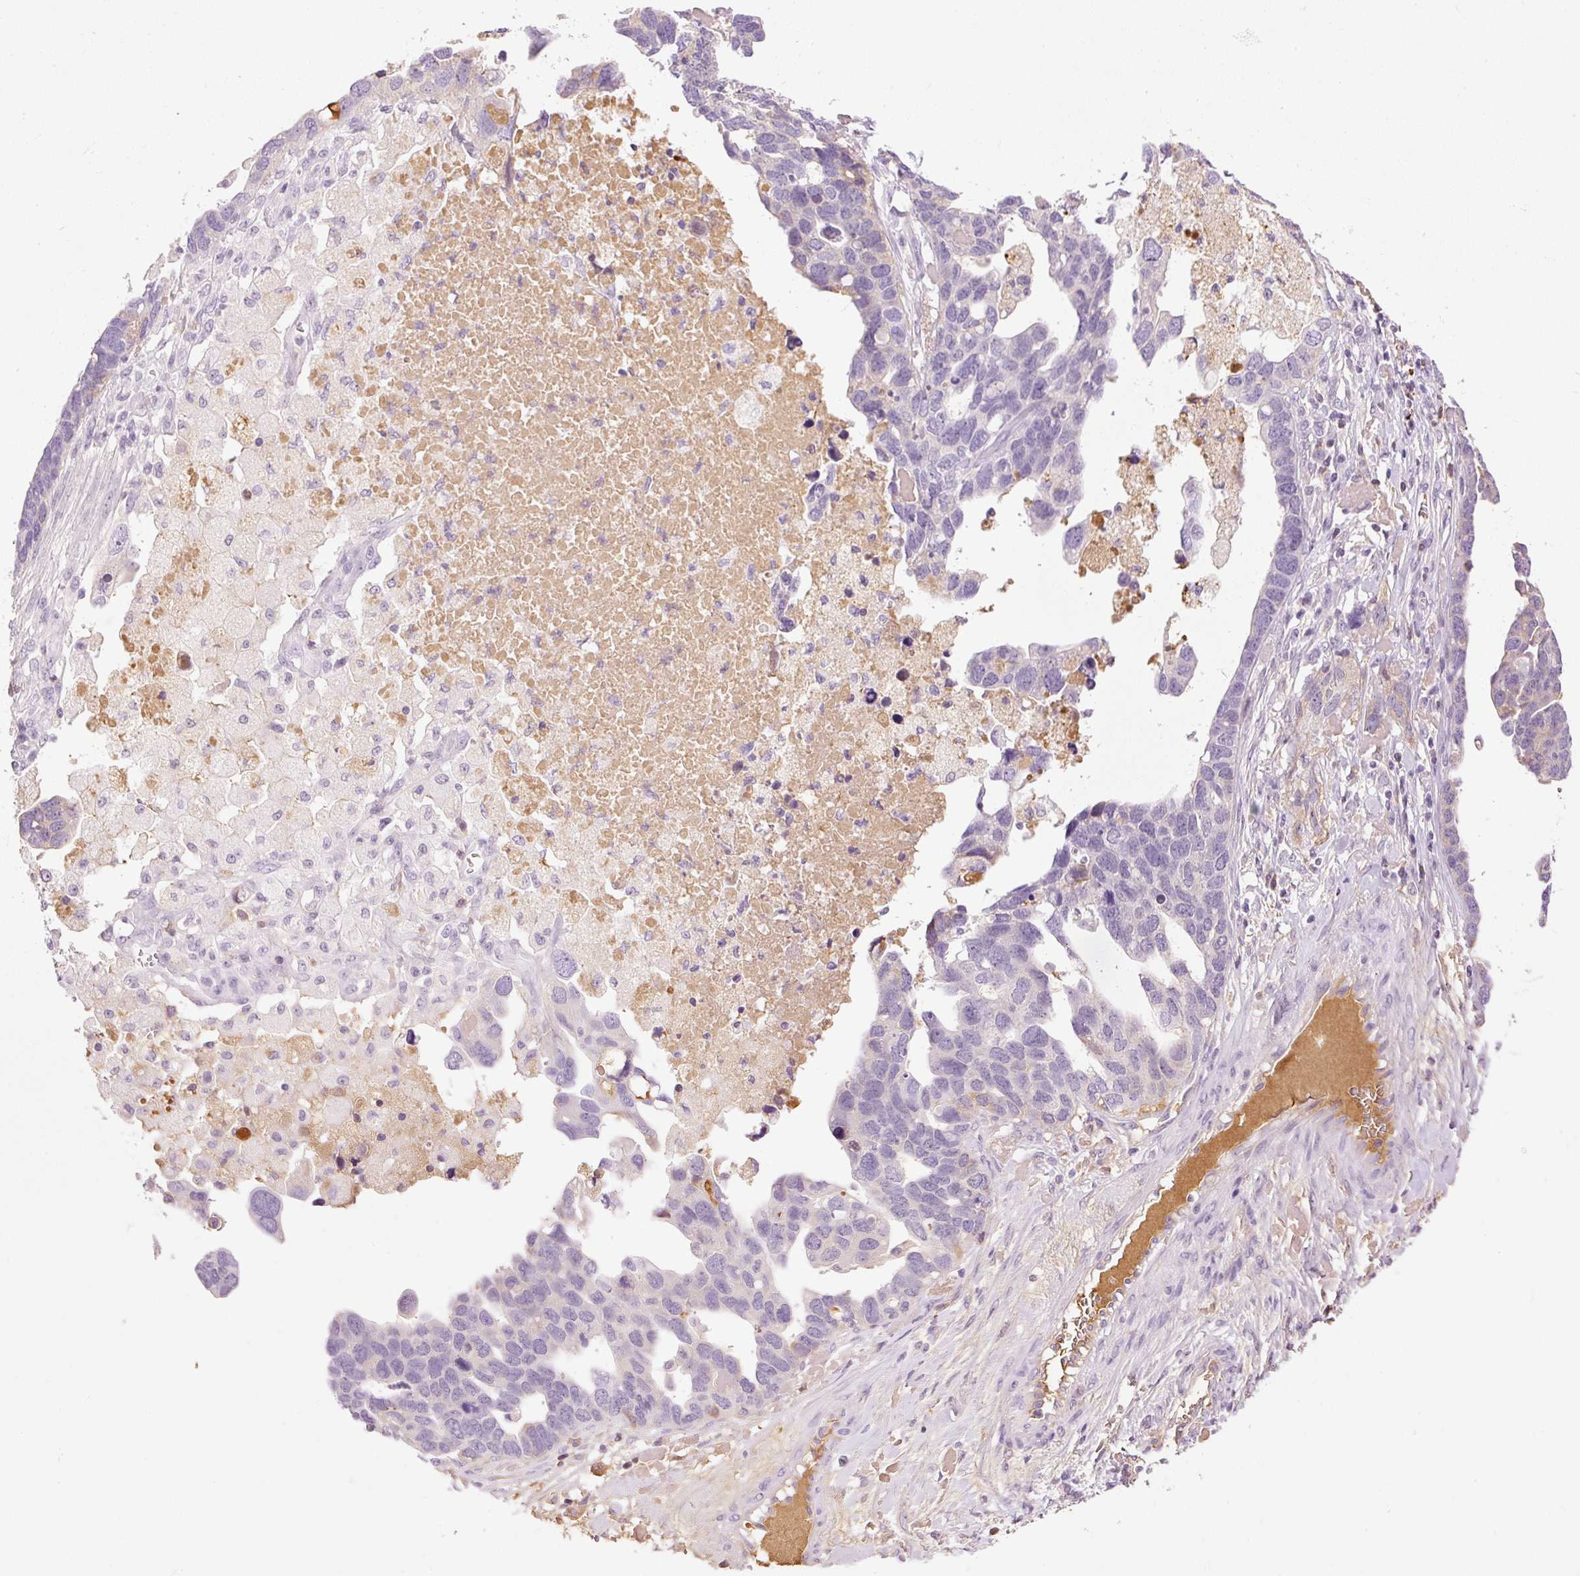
{"staining": {"intensity": "weak", "quantity": "<25%", "location": "cytoplasmic/membranous"}, "tissue": "ovarian cancer", "cell_type": "Tumor cells", "image_type": "cancer", "snomed": [{"axis": "morphology", "description": "Cystadenocarcinoma, serous, NOS"}, {"axis": "topography", "description": "Ovary"}], "caption": "Immunohistochemistry micrograph of neoplastic tissue: ovarian serous cystadenocarcinoma stained with DAB (3,3'-diaminobenzidine) demonstrates no significant protein positivity in tumor cells.", "gene": "PRPF38B", "patient": {"sex": "female", "age": 54}}